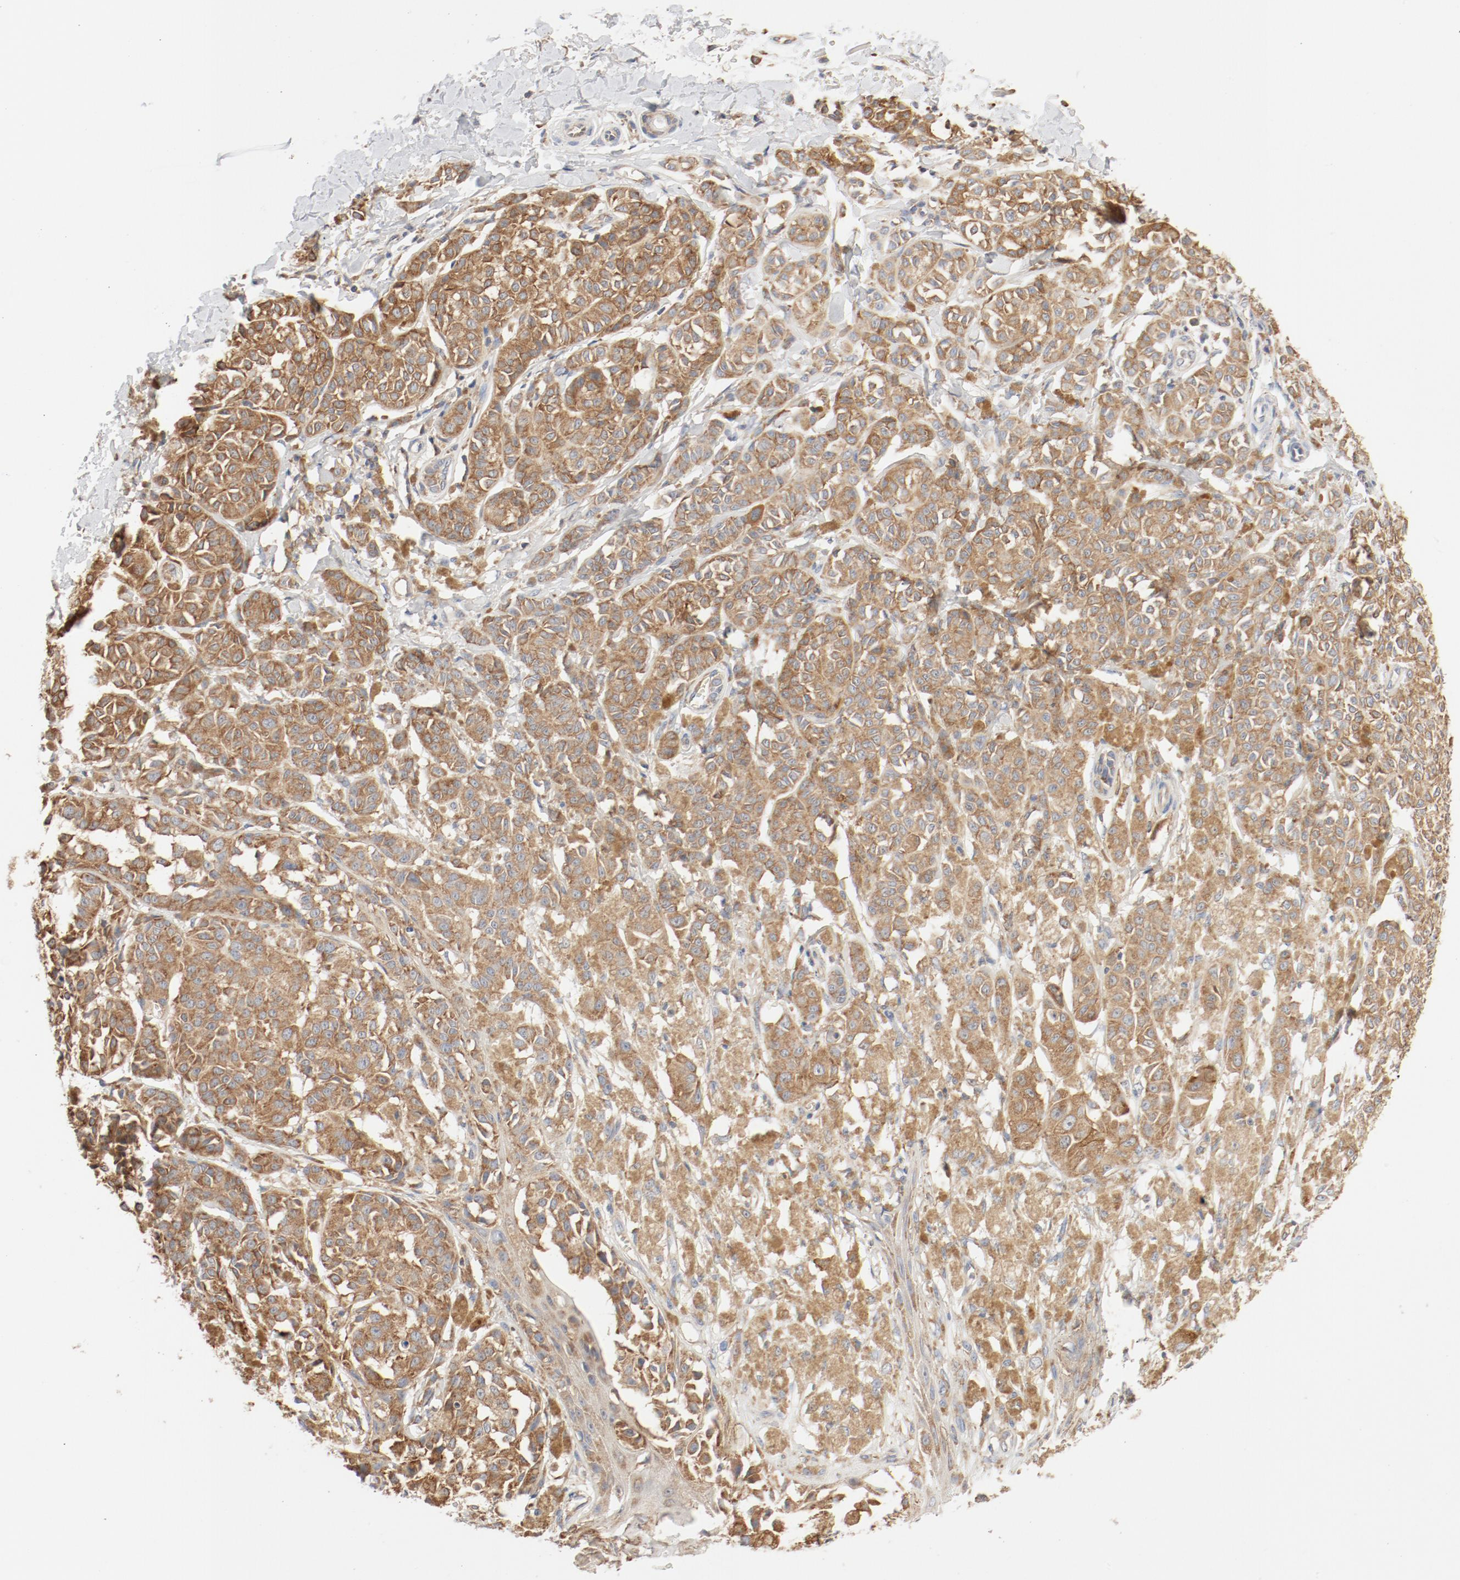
{"staining": {"intensity": "moderate", "quantity": ">75%", "location": "cytoplasmic/membranous"}, "tissue": "melanoma", "cell_type": "Tumor cells", "image_type": "cancer", "snomed": [{"axis": "morphology", "description": "Malignant melanoma, NOS"}, {"axis": "topography", "description": "Skin"}], "caption": "This photomicrograph demonstrates immunohistochemistry (IHC) staining of human melanoma, with medium moderate cytoplasmic/membranous expression in about >75% of tumor cells.", "gene": "RPS6", "patient": {"sex": "male", "age": 76}}